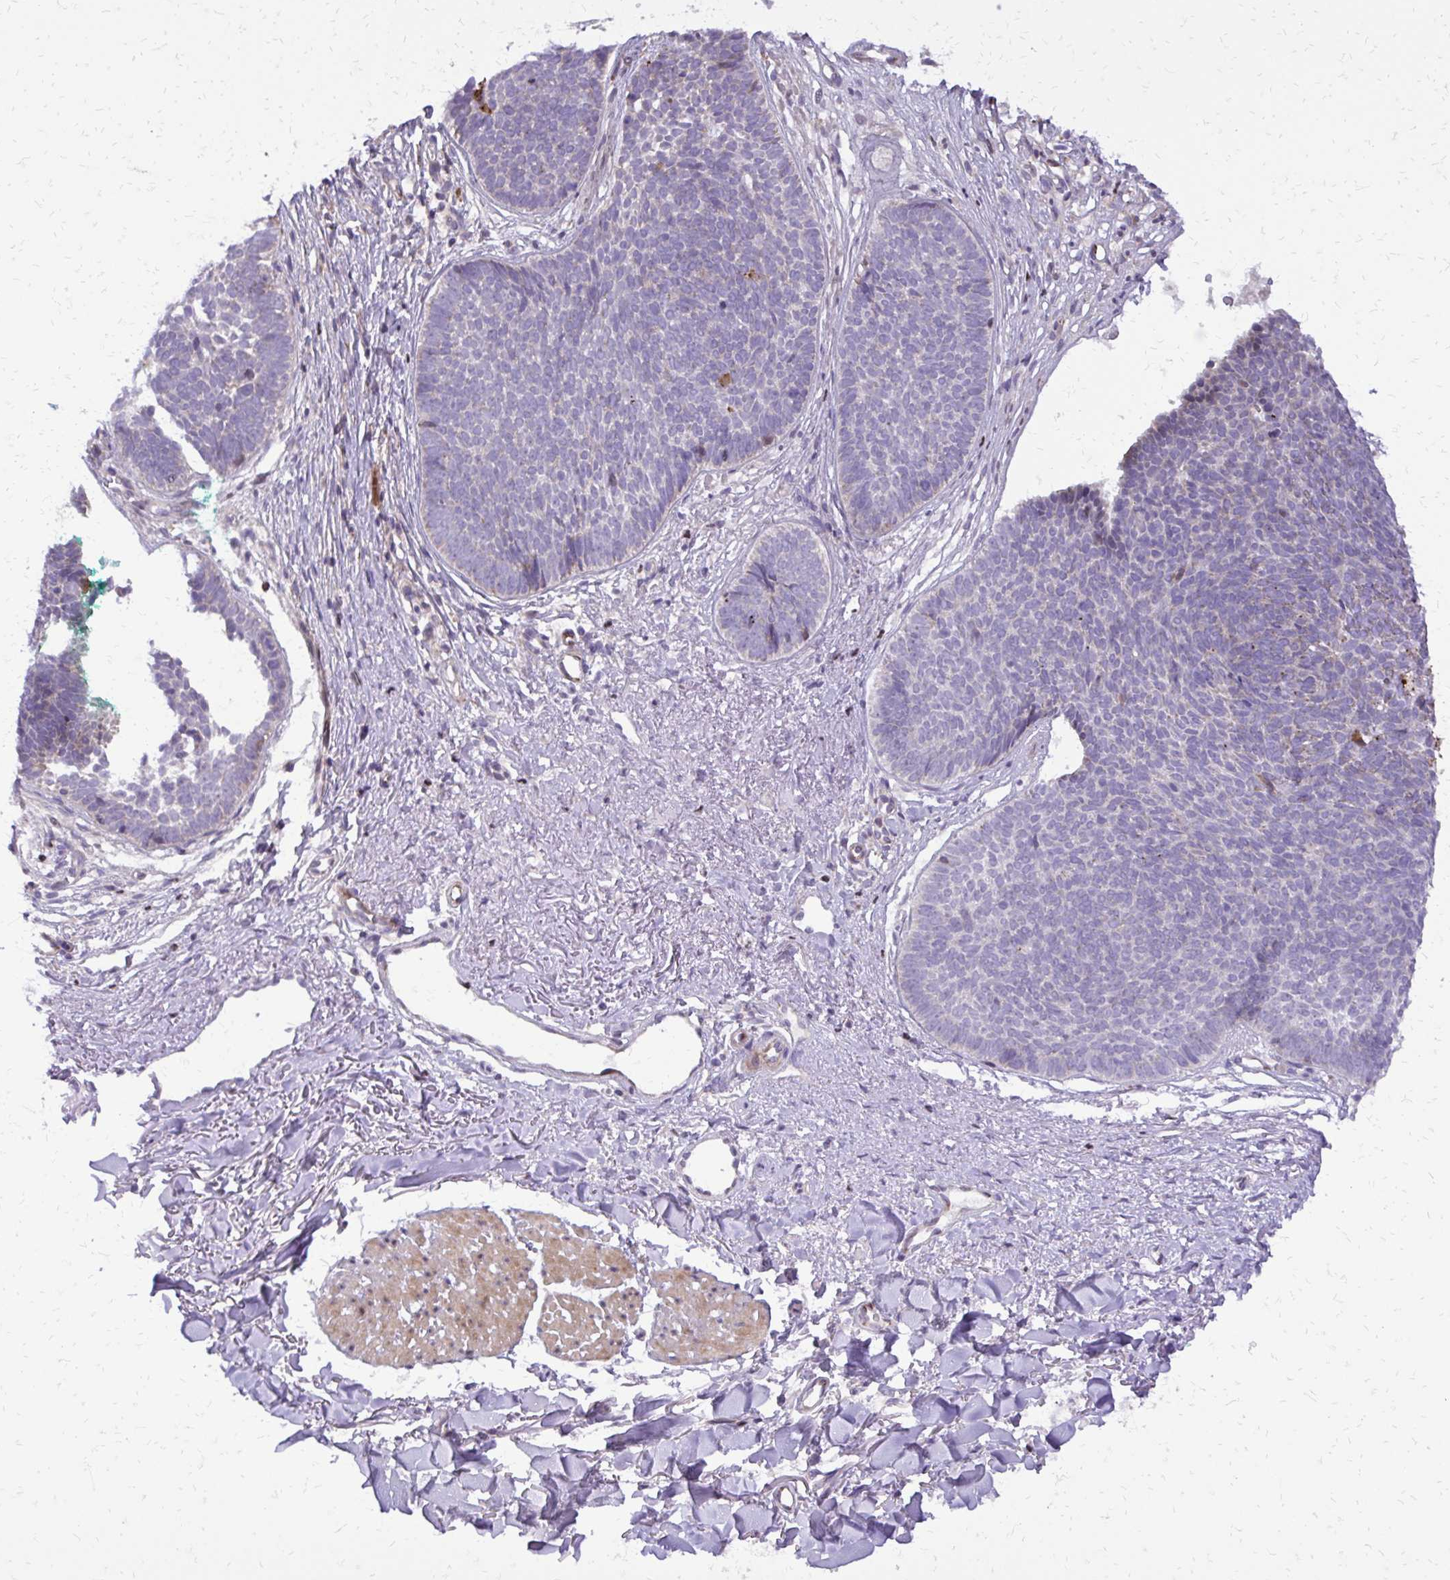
{"staining": {"intensity": "negative", "quantity": "none", "location": "none"}, "tissue": "skin cancer", "cell_type": "Tumor cells", "image_type": "cancer", "snomed": [{"axis": "morphology", "description": "Basal cell carcinoma"}, {"axis": "topography", "description": "Skin"}, {"axis": "topography", "description": "Skin of neck"}, {"axis": "topography", "description": "Skin of shoulder"}, {"axis": "topography", "description": "Skin of back"}], "caption": "Tumor cells show no significant expression in basal cell carcinoma (skin).", "gene": "ABCC3", "patient": {"sex": "male", "age": 80}}